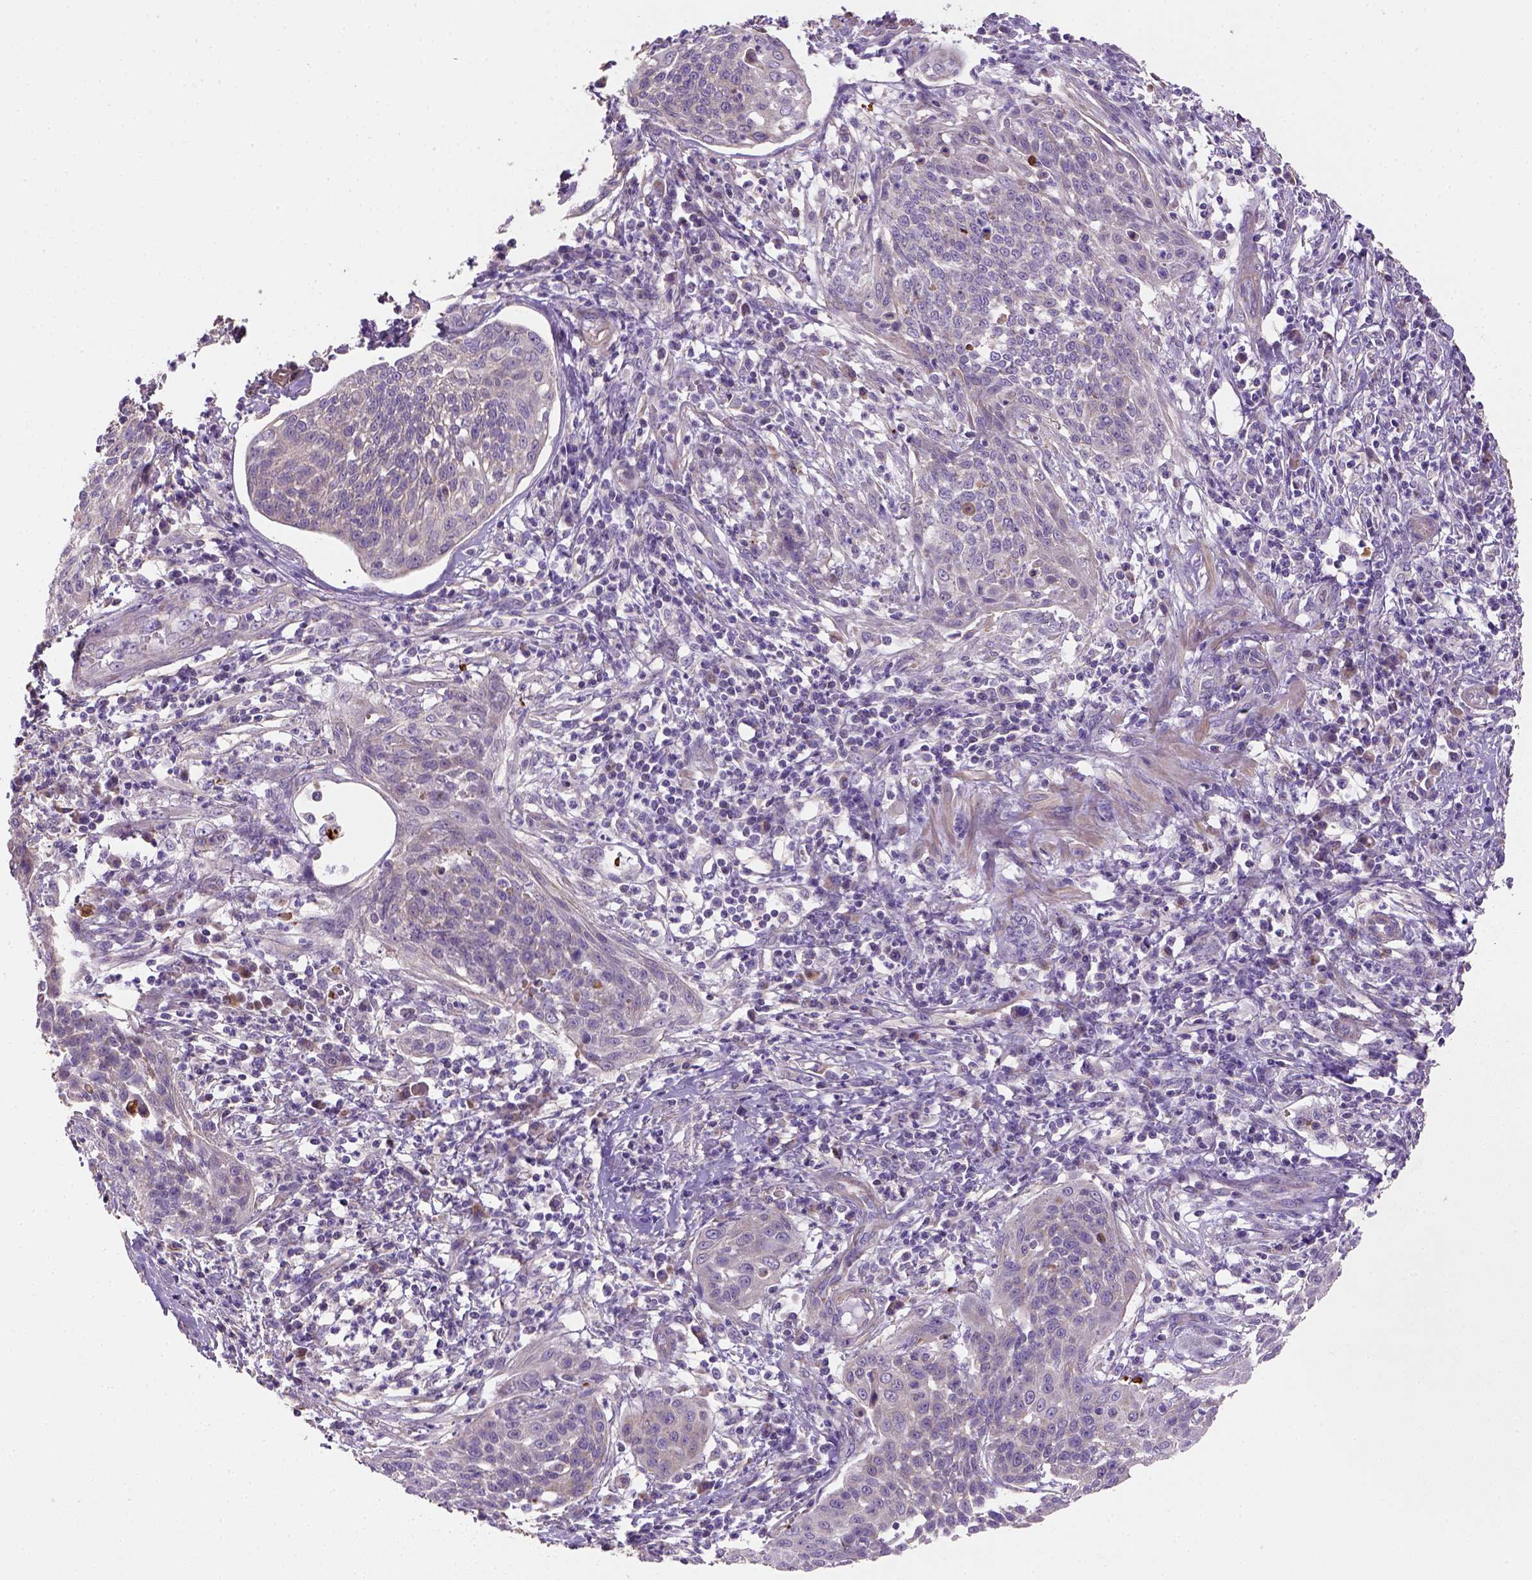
{"staining": {"intensity": "negative", "quantity": "none", "location": "none"}, "tissue": "cervical cancer", "cell_type": "Tumor cells", "image_type": "cancer", "snomed": [{"axis": "morphology", "description": "Squamous cell carcinoma, NOS"}, {"axis": "topography", "description": "Cervix"}], "caption": "High magnification brightfield microscopy of cervical cancer stained with DAB (3,3'-diaminobenzidine) (brown) and counterstained with hematoxylin (blue): tumor cells show no significant staining.", "gene": "HTRA1", "patient": {"sex": "female", "age": 34}}